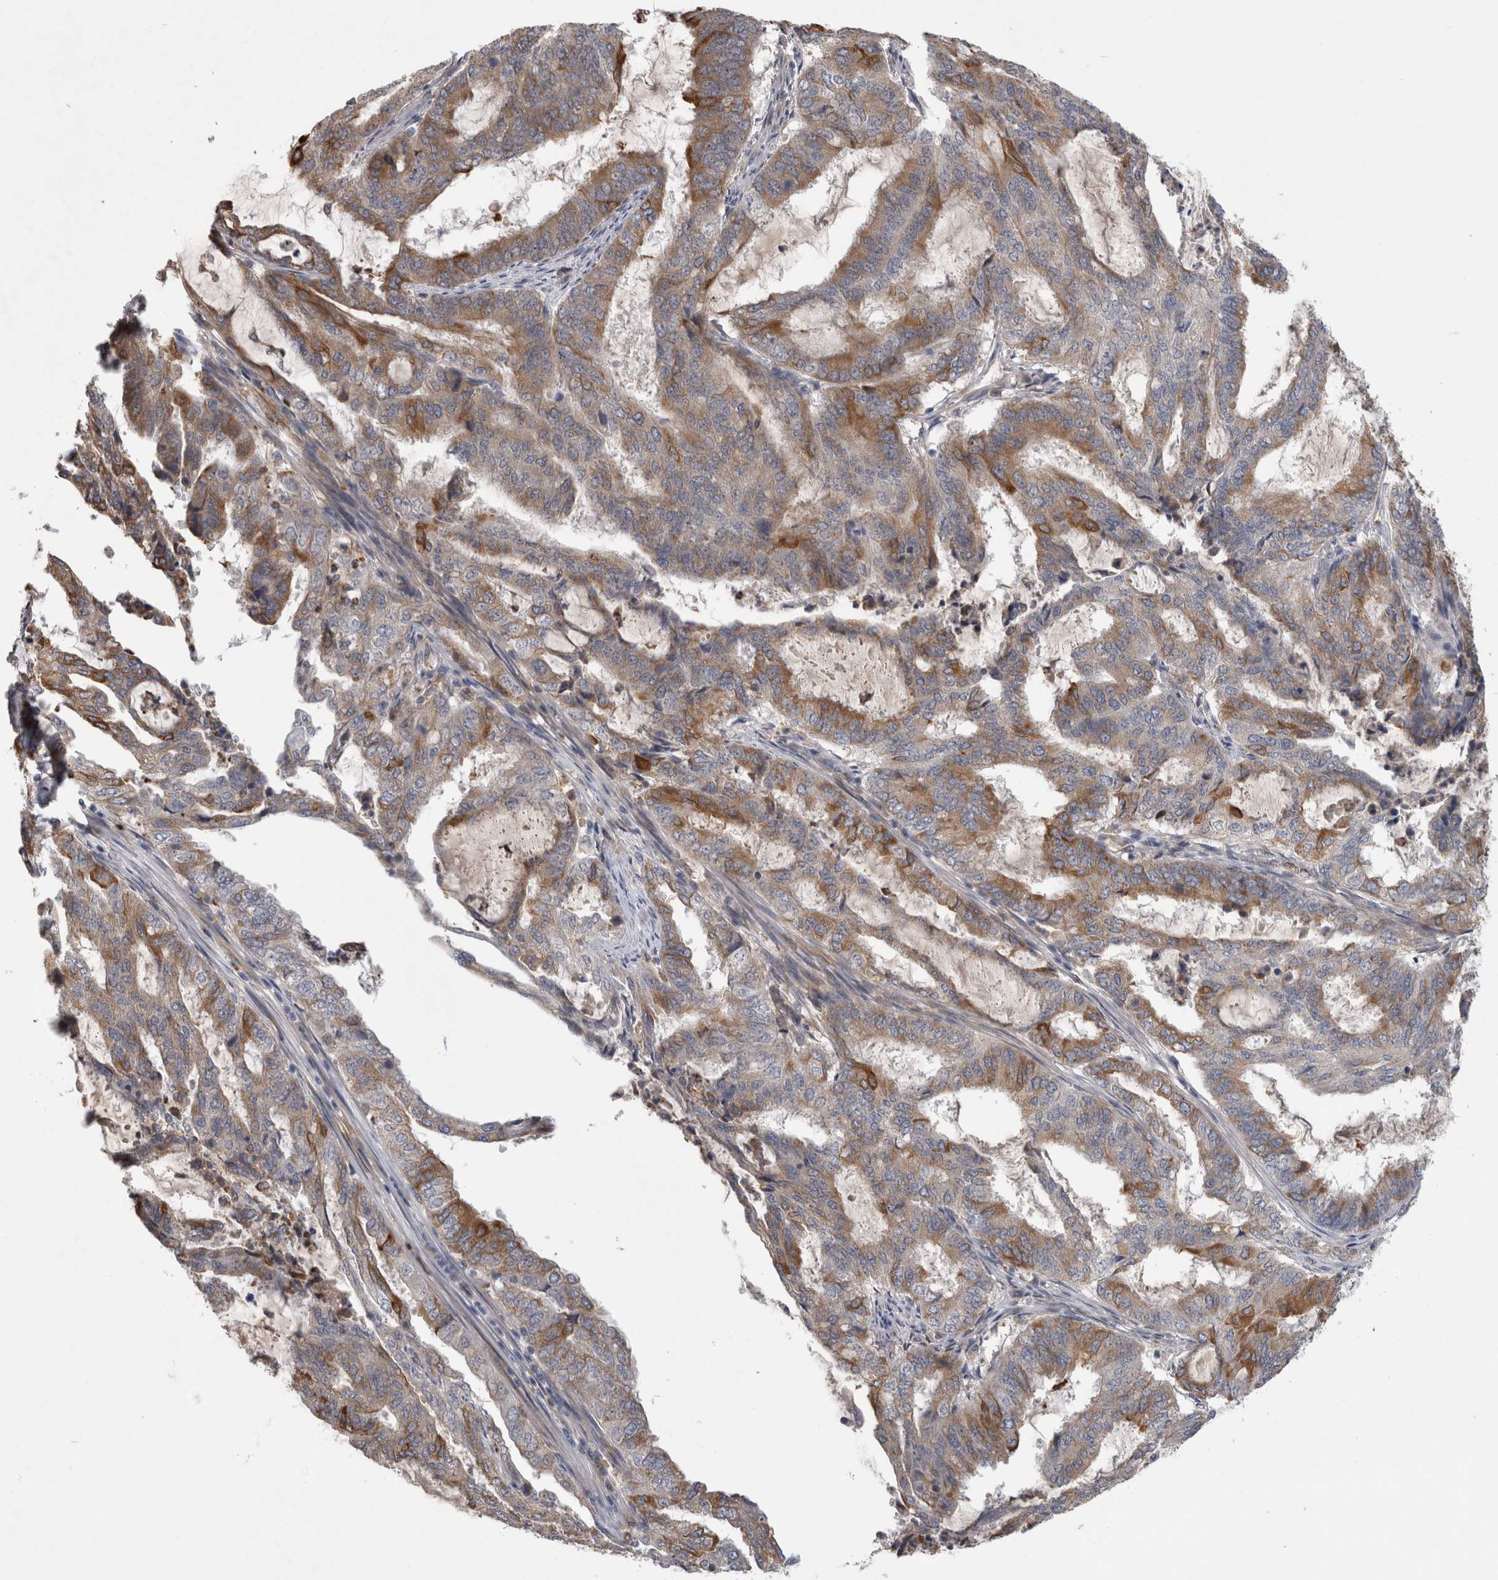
{"staining": {"intensity": "moderate", "quantity": "25%-75%", "location": "cytoplasmic/membranous"}, "tissue": "endometrial cancer", "cell_type": "Tumor cells", "image_type": "cancer", "snomed": [{"axis": "morphology", "description": "Adenocarcinoma, NOS"}, {"axis": "topography", "description": "Endometrium"}], "caption": "This is a photomicrograph of immunohistochemistry staining of endometrial adenocarcinoma, which shows moderate staining in the cytoplasmic/membranous of tumor cells.", "gene": "ANKFY1", "patient": {"sex": "female", "age": 51}}